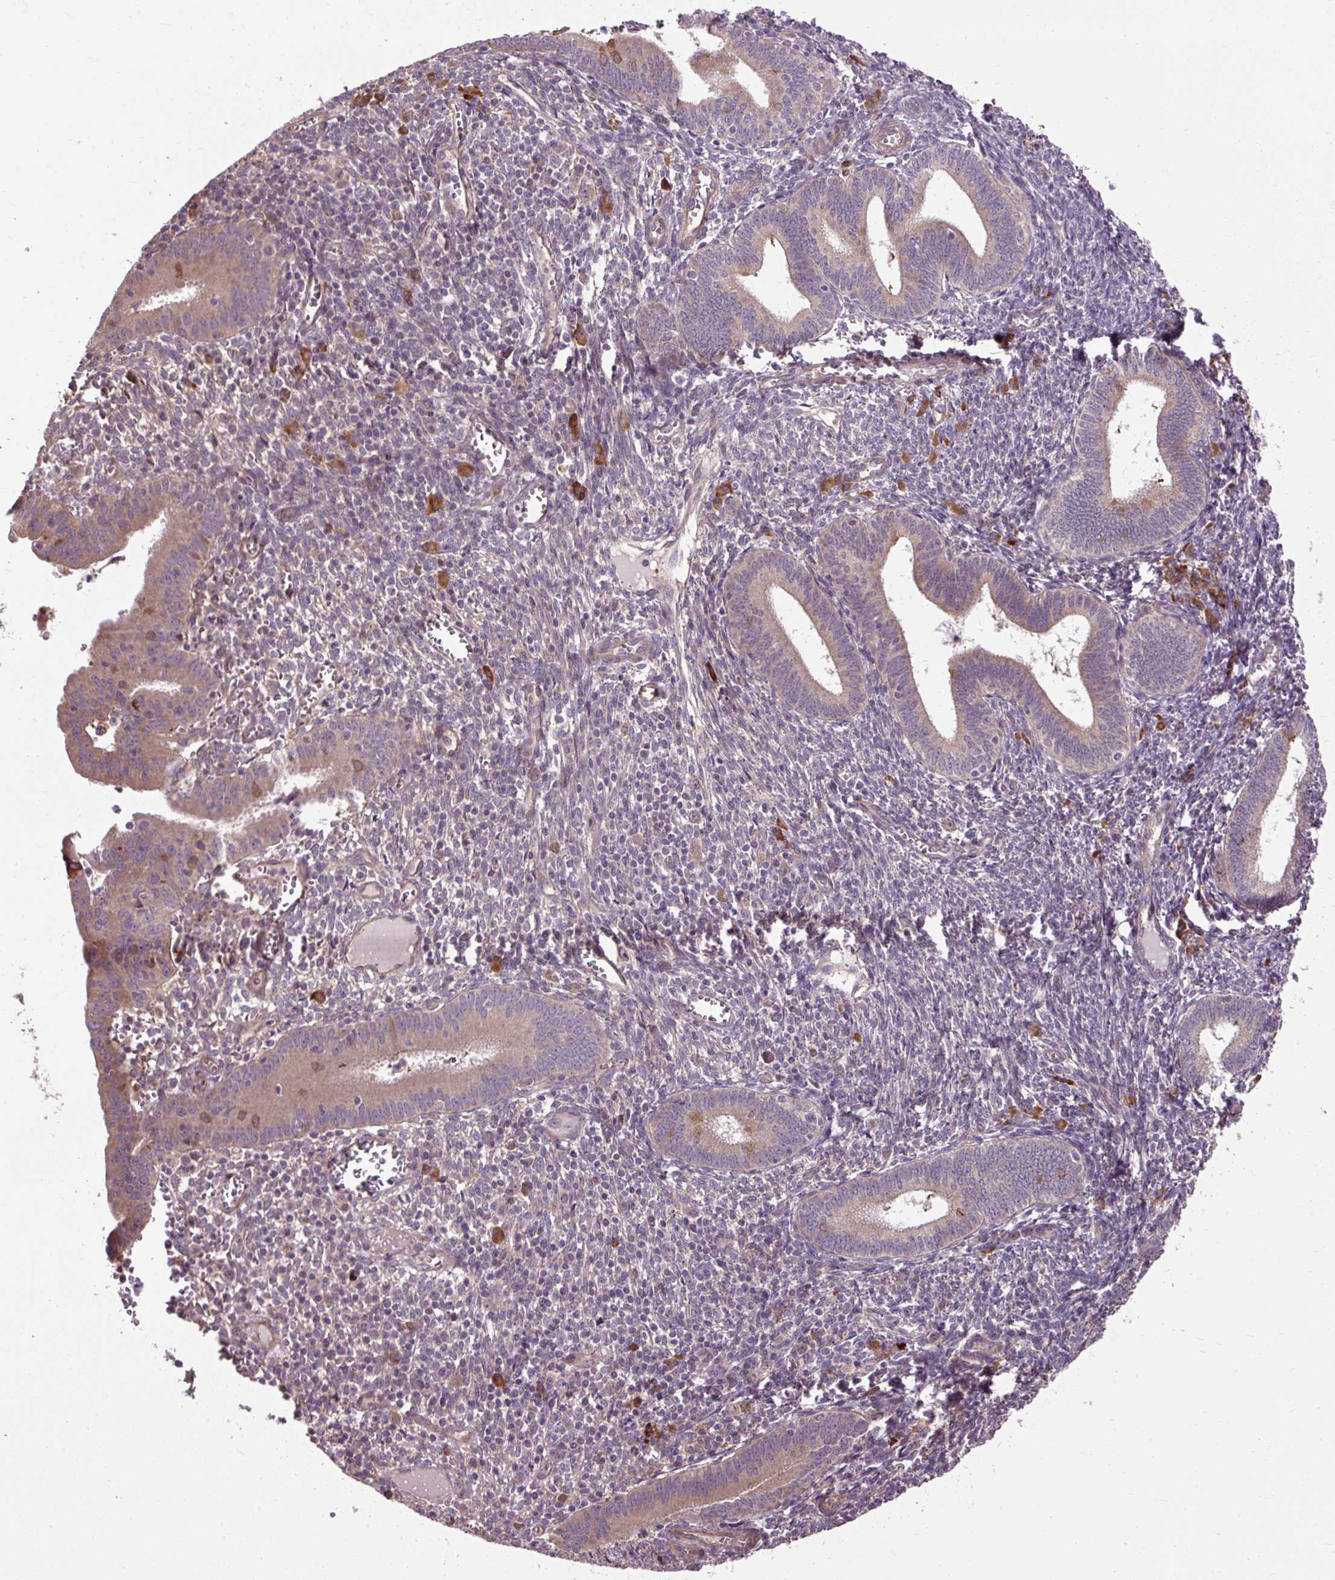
{"staining": {"intensity": "moderate", "quantity": "25%-75%", "location": "cytoplasmic/membranous"}, "tissue": "endometrium", "cell_type": "Cells in endometrial stroma", "image_type": "normal", "snomed": [{"axis": "morphology", "description": "Normal tissue, NOS"}, {"axis": "topography", "description": "Endometrium"}], "caption": "Normal endometrium reveals moderate cytoplasmic/membranous positivity in about 25%-75% of cells in endometrial stroma (DAB (3,3'-diaminobenzidine) = brown stain, brightfield microscopy at high magnification)..", "gene": "FLRT1", "patient": {"sex": "female", "age": 41}}